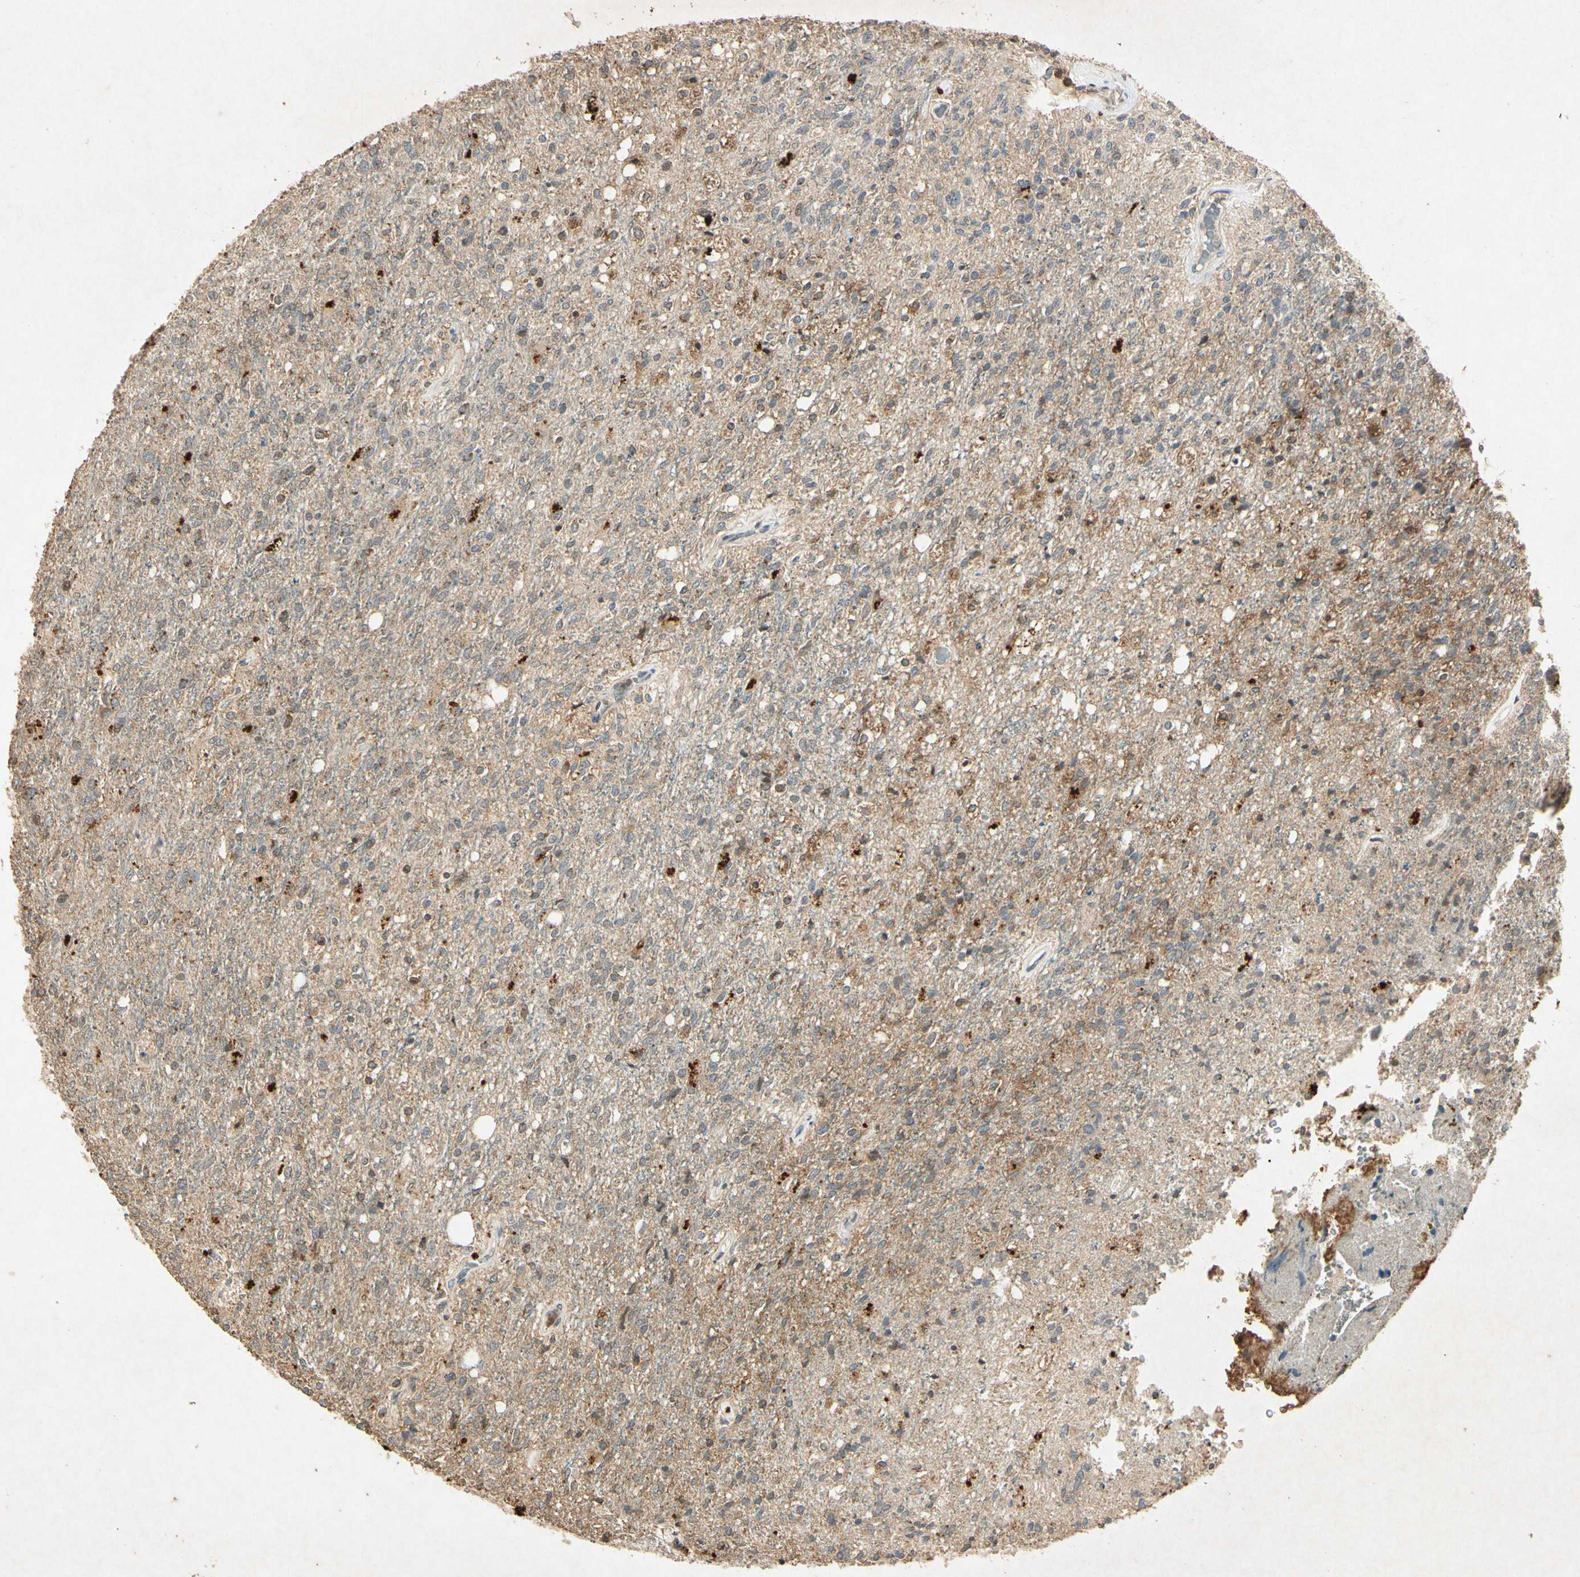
{"staining": {"intensity": "weak", "quantity": ">75%", "location": "cytoplasmic/membranous"}, "tissue": "glioma", "cell_type": "Tumor cells", "image_type": "cancer", "snomed": [{"axis": "morphology", "description": "Normal tissue, NOS"}, {"axis": "morphology", "description": "Glioma, malignant, High grade"}, {"axis": "topography", "description": "Cerebral cortex"}], "caption": "Malignant glioma (high-grade) stained with a protein marker demonstrates weak staining in tumor cells.", "gene": "MSRB1", "patient": {"sex": "male", "age": 77}}